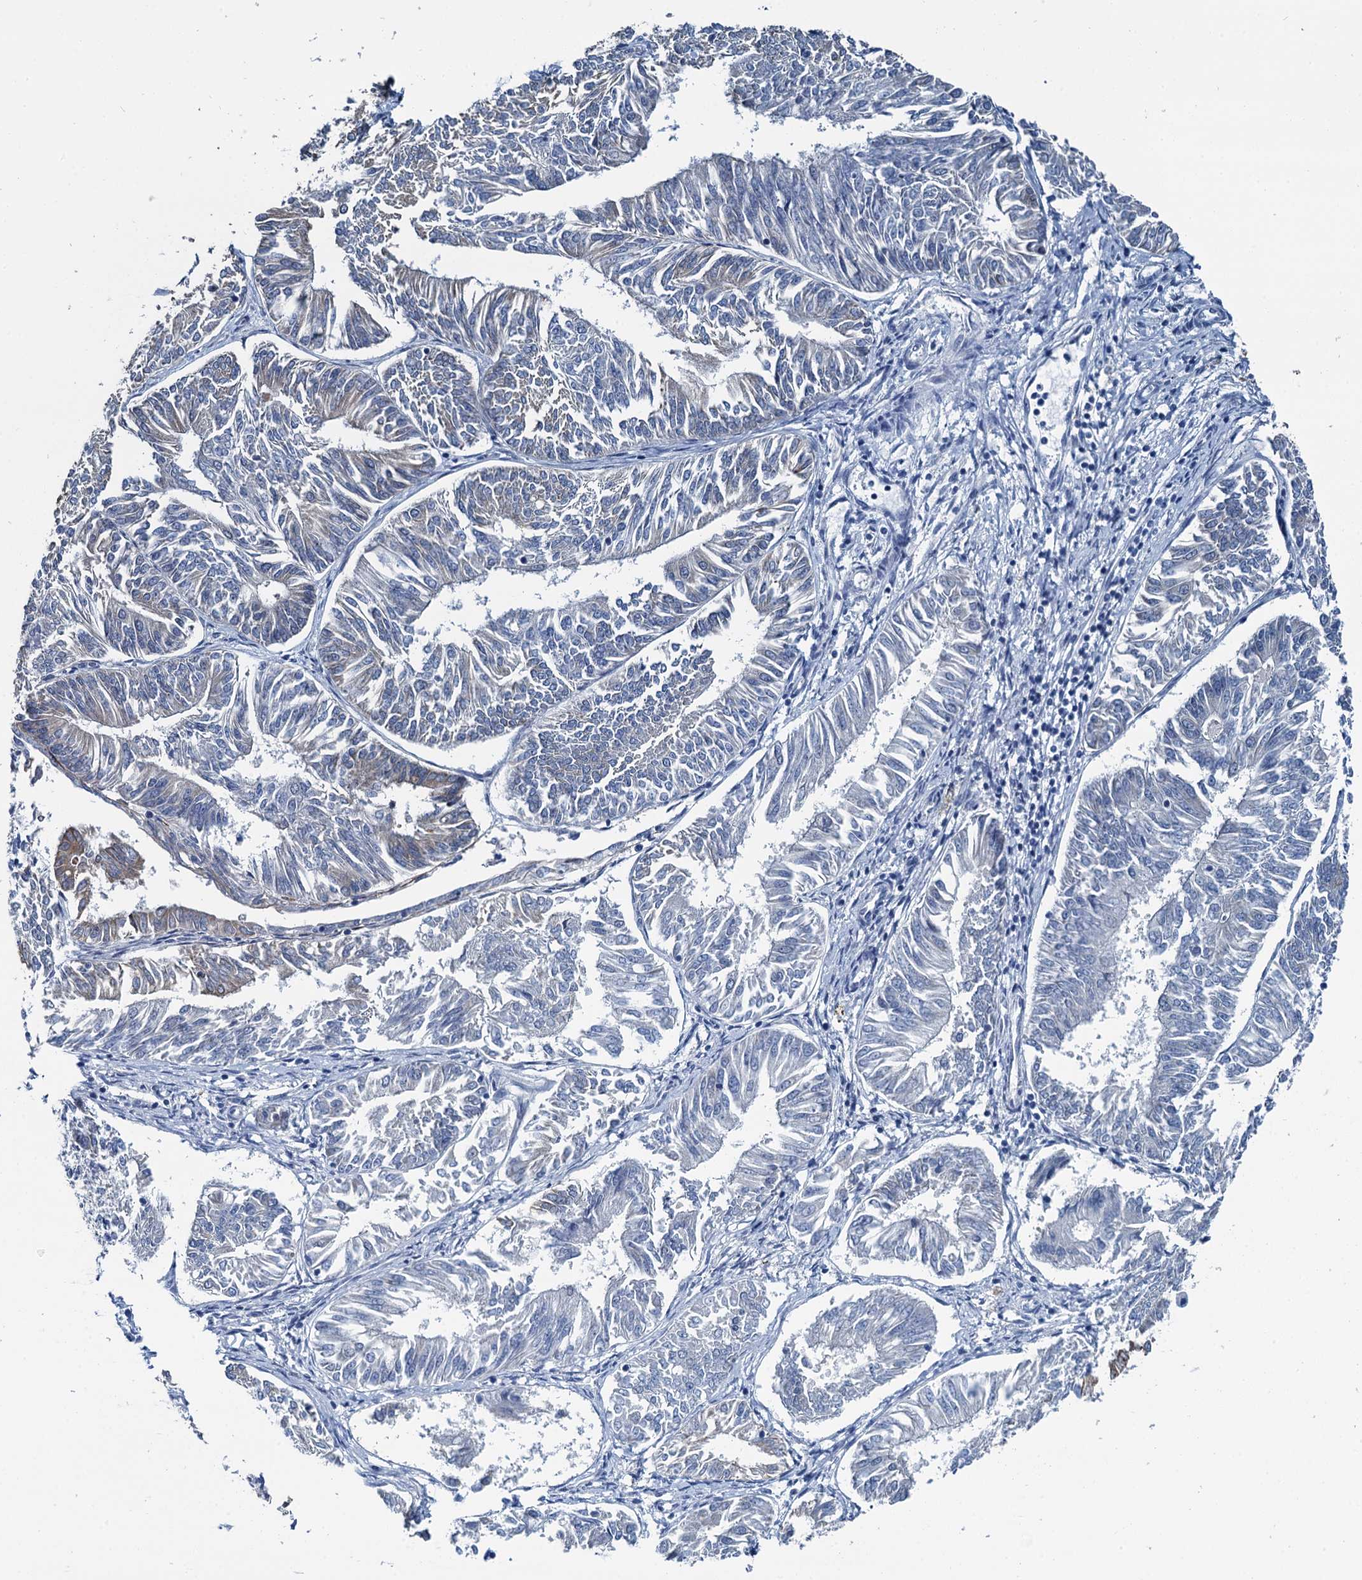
{"staining": {"intensity": "weak", "quantity": "<25%", "location": "cytoplasmic/membranous"}, "tissue": "endometrial cancer", "cell_type": "Tumor cells", "image_type": "cancer", "snomed": [{"axis": "morphology", "description": "Adenocarcinoma, NOS"}, {"axis": "topography", "description": "Endometrium"}], "caption": "High magnification brightfield microscopy of endometrial cancer (adenocarcinoma) stained with DAB (3,3'-diaminobenzidine) (brown) and counterstained with hematoxylin (blue): tumor cells show no significant expression. (Brightfield microscopy of DAB (3,3'-diaminobenzidine) IHC at high magnification).", "gene": "MIOX", "patient": {"sex": "female", "age": 58}}